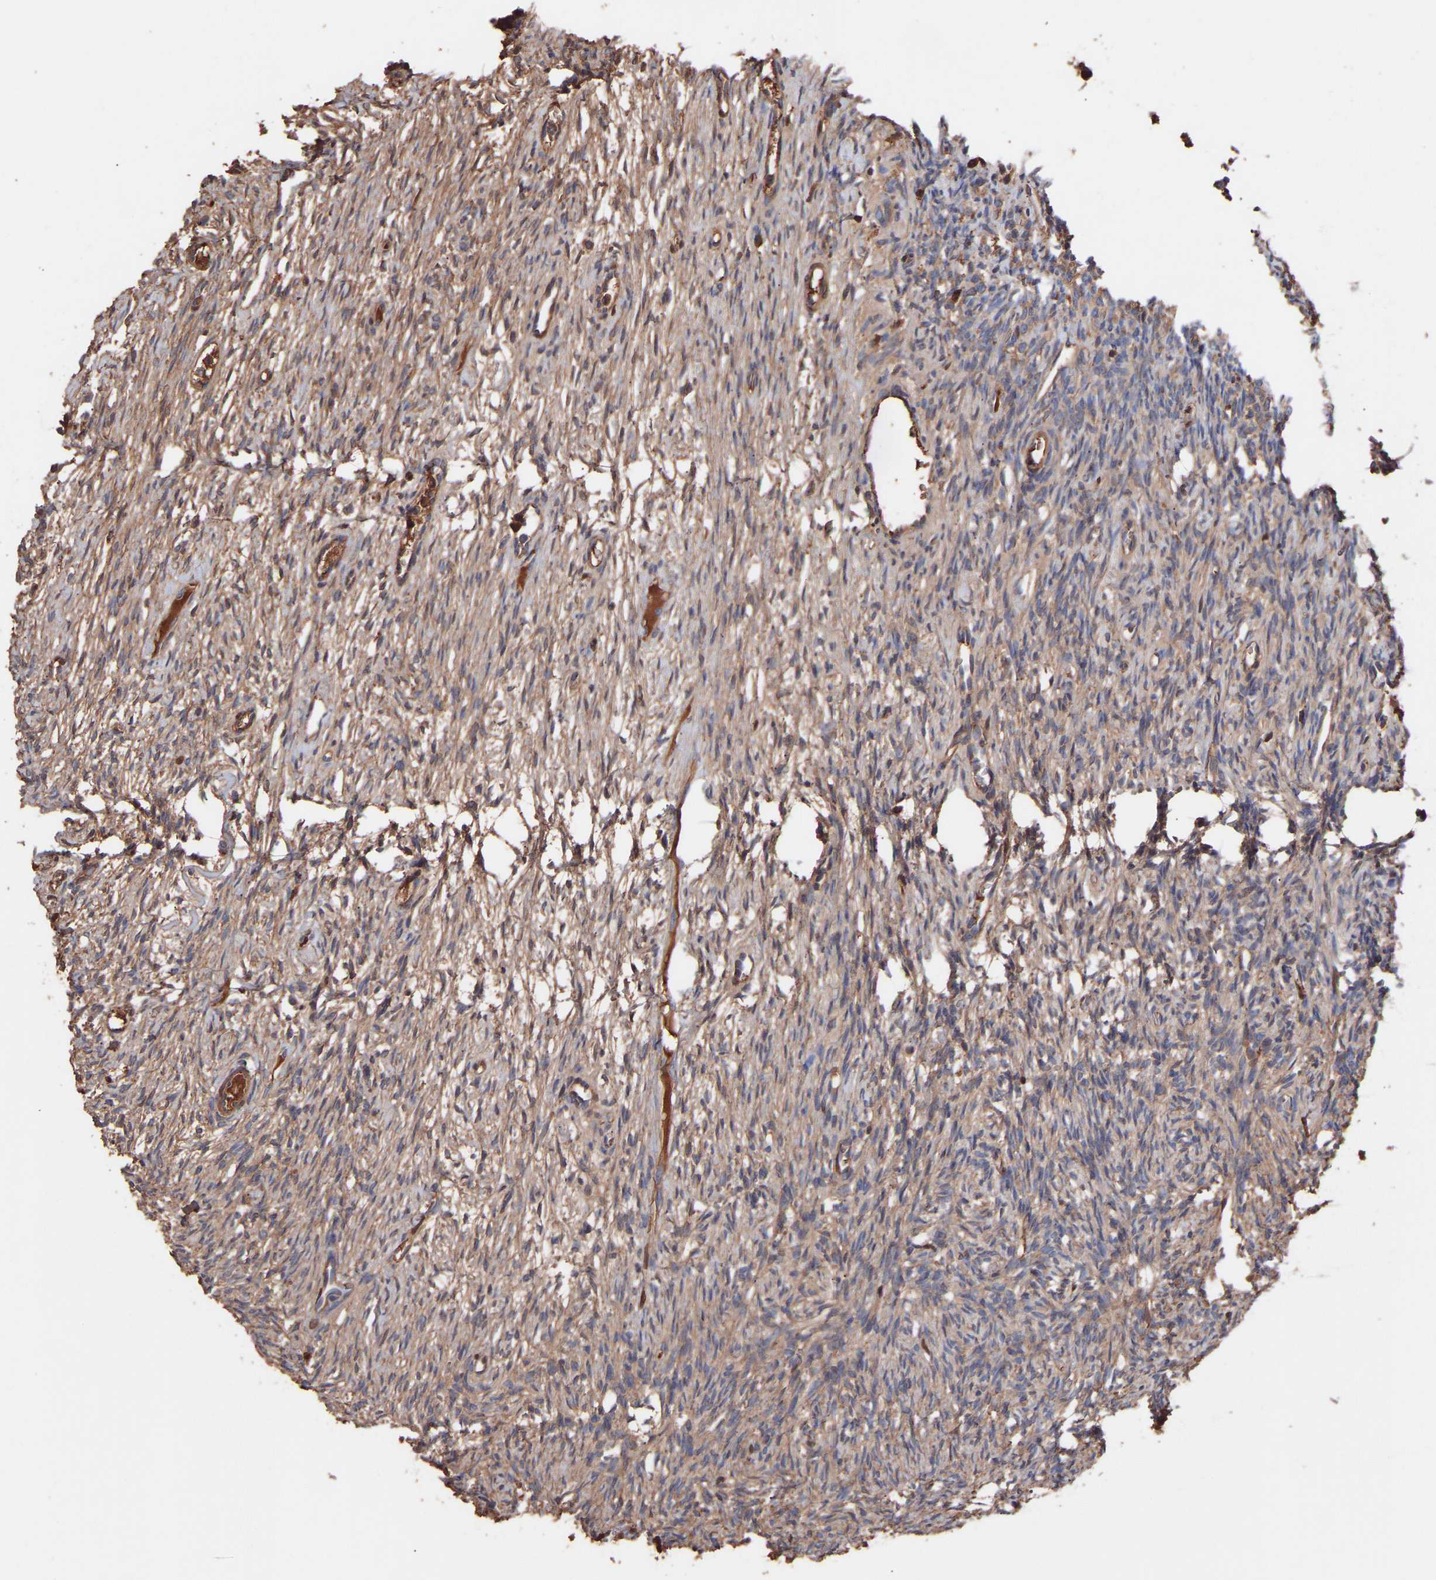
{"staining": {"intensity": "moderate", "quantity": ">75%", "location": "cytoplasmic/membranous"}, "tissue": "ovary", "cell_type": "Follicle cells", "image_type": "normal", "snomed": [{"axis": "morphology", "description": "Normal tissue, NOS"}, {"axis": "topography", "description": "Ovary"}], "caption": "Approximately >75% of follicle cells in benign human ovary display moderate cytoplasmic/membranous protein positivity as visualized by brown immunohistochemical staining.", "gene": "TMEM268", "patient": {"sex": "female", "age": 33}}